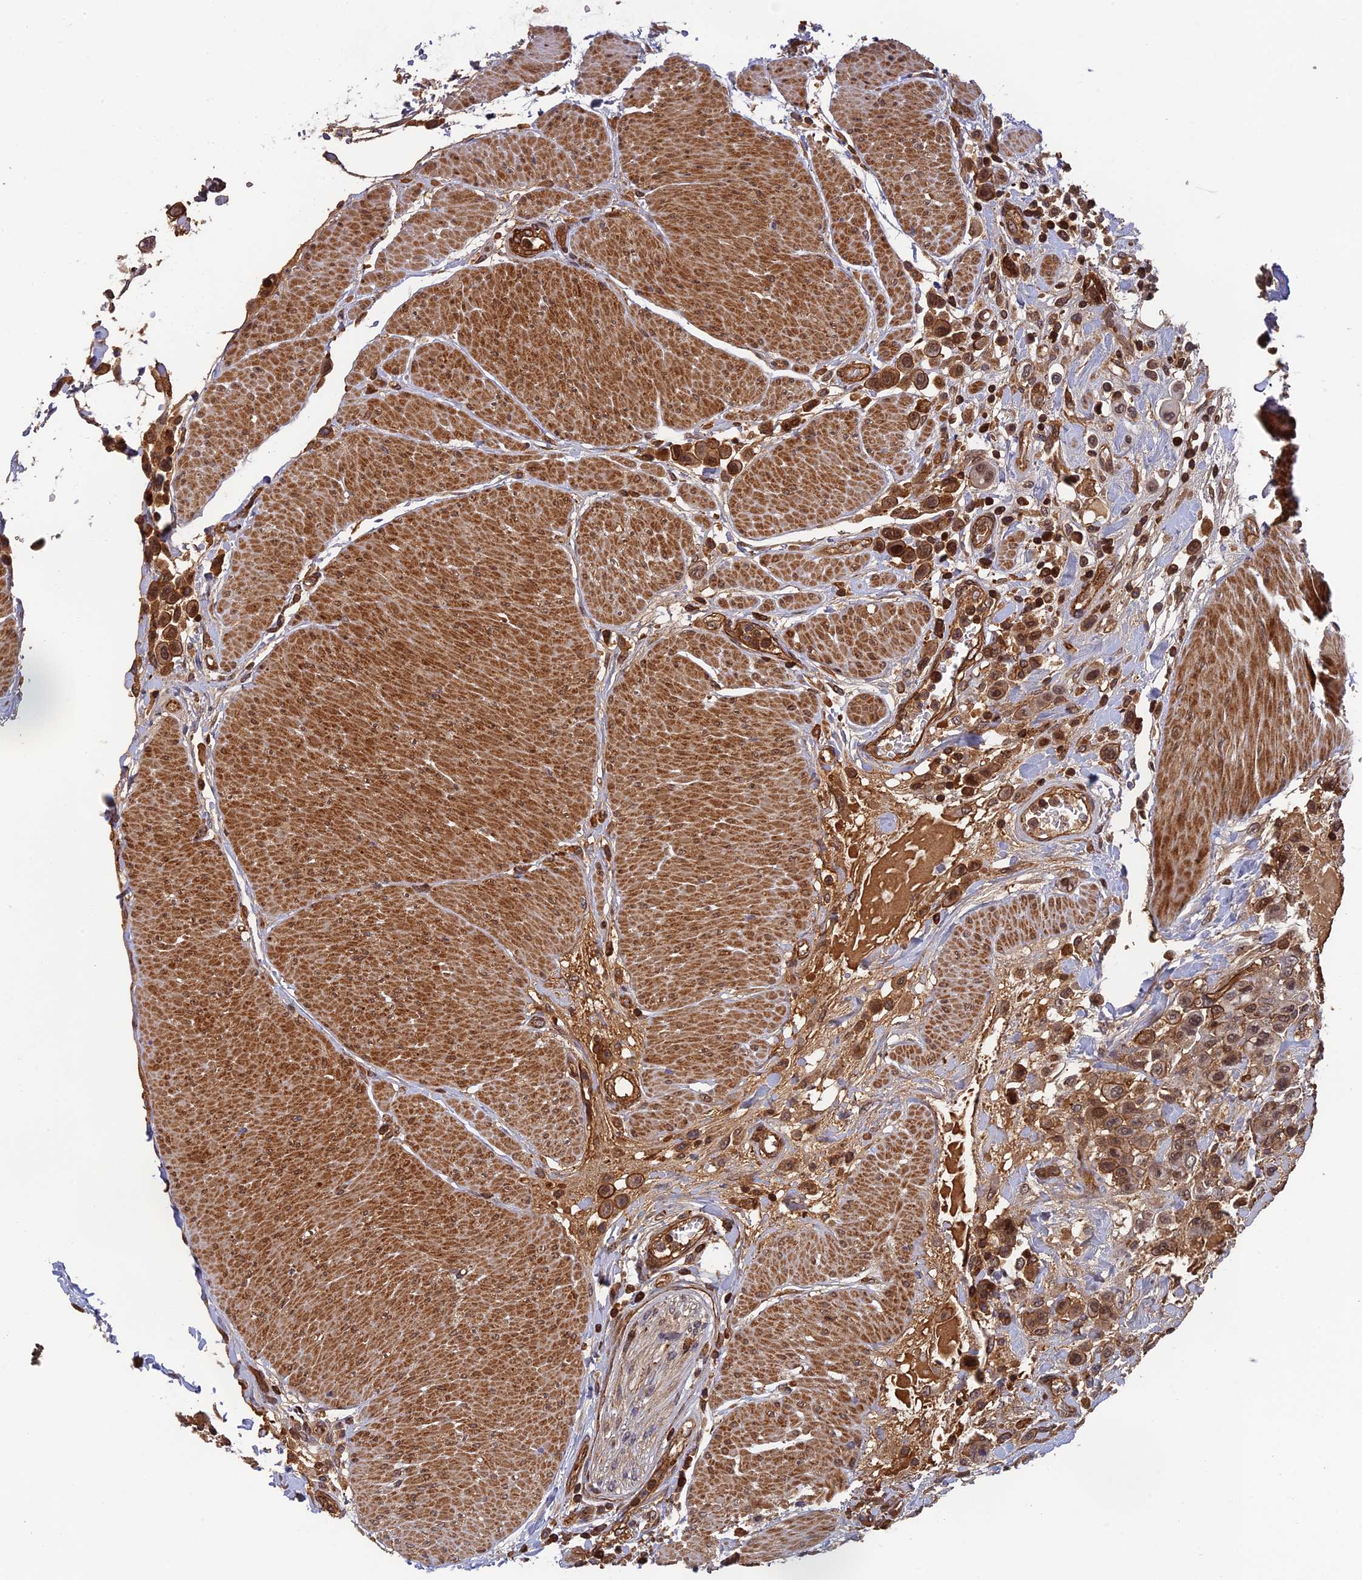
{"staining": {"intensity": "moderate", "quantity": ">75%", "location": "cytoplasmic/membranous,nuclear"}, "tissue": "urothelial cancer", "cell_type": "Tumor cells", "image_type": "cancer", "snomed": [{"axis": "morphology", "description": "Urothelial carcinoma, High grade"}, {"axis": "topography", "description": "Urinary bladder"}], "caption": "The photomicrograph displays immunohistochemical staining of urothelial cancer. There is moderate cytoplasmic/membranous and nuclear staining is present in about >75% of tumor cells. Ihc stains the protein of interest in brown and the nuclei are stained blue.", "gene": "OSBPL1A", "patient": {"sex": "male", "age": 50}}